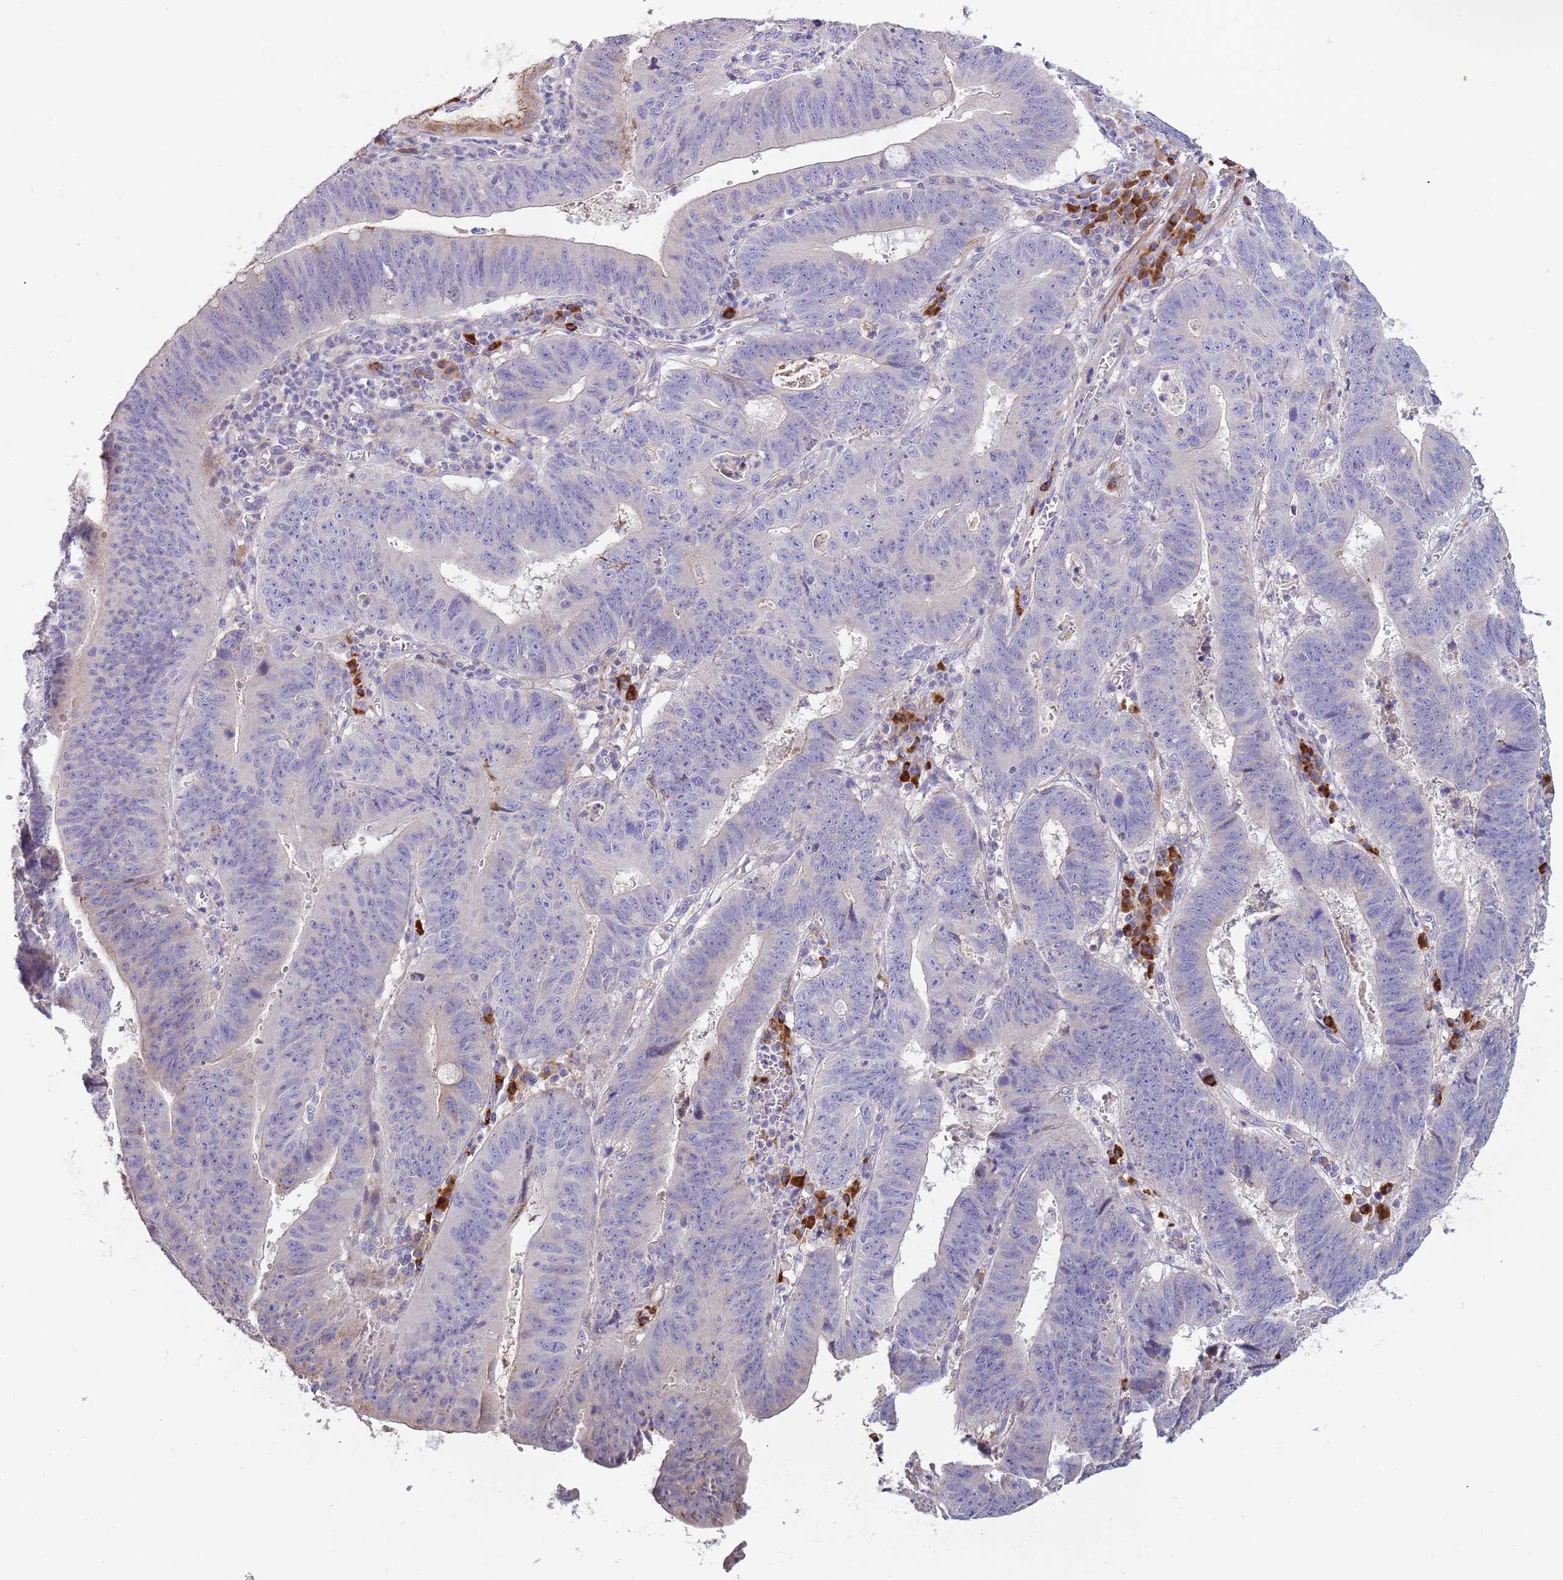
{"staining": {"intensity": "negative", "quantity": "none", "location": "none"}, "tissue": "stomach cancer", "cell_type": "Tumor cells", "image_type": "cancer", "snomed": [{"axis": "morphology", "description": "Adenocarcinoma, NOS"}, {"axis": "topography", "description": "Stomach"}], "caption": "IHC histopathology image of stomach adenocarcinoma stained for a protein (brown), which shows no positivity in tumor cells.", "gene": "SUSD1", "patient": {"sex": "male", "age": 59}}